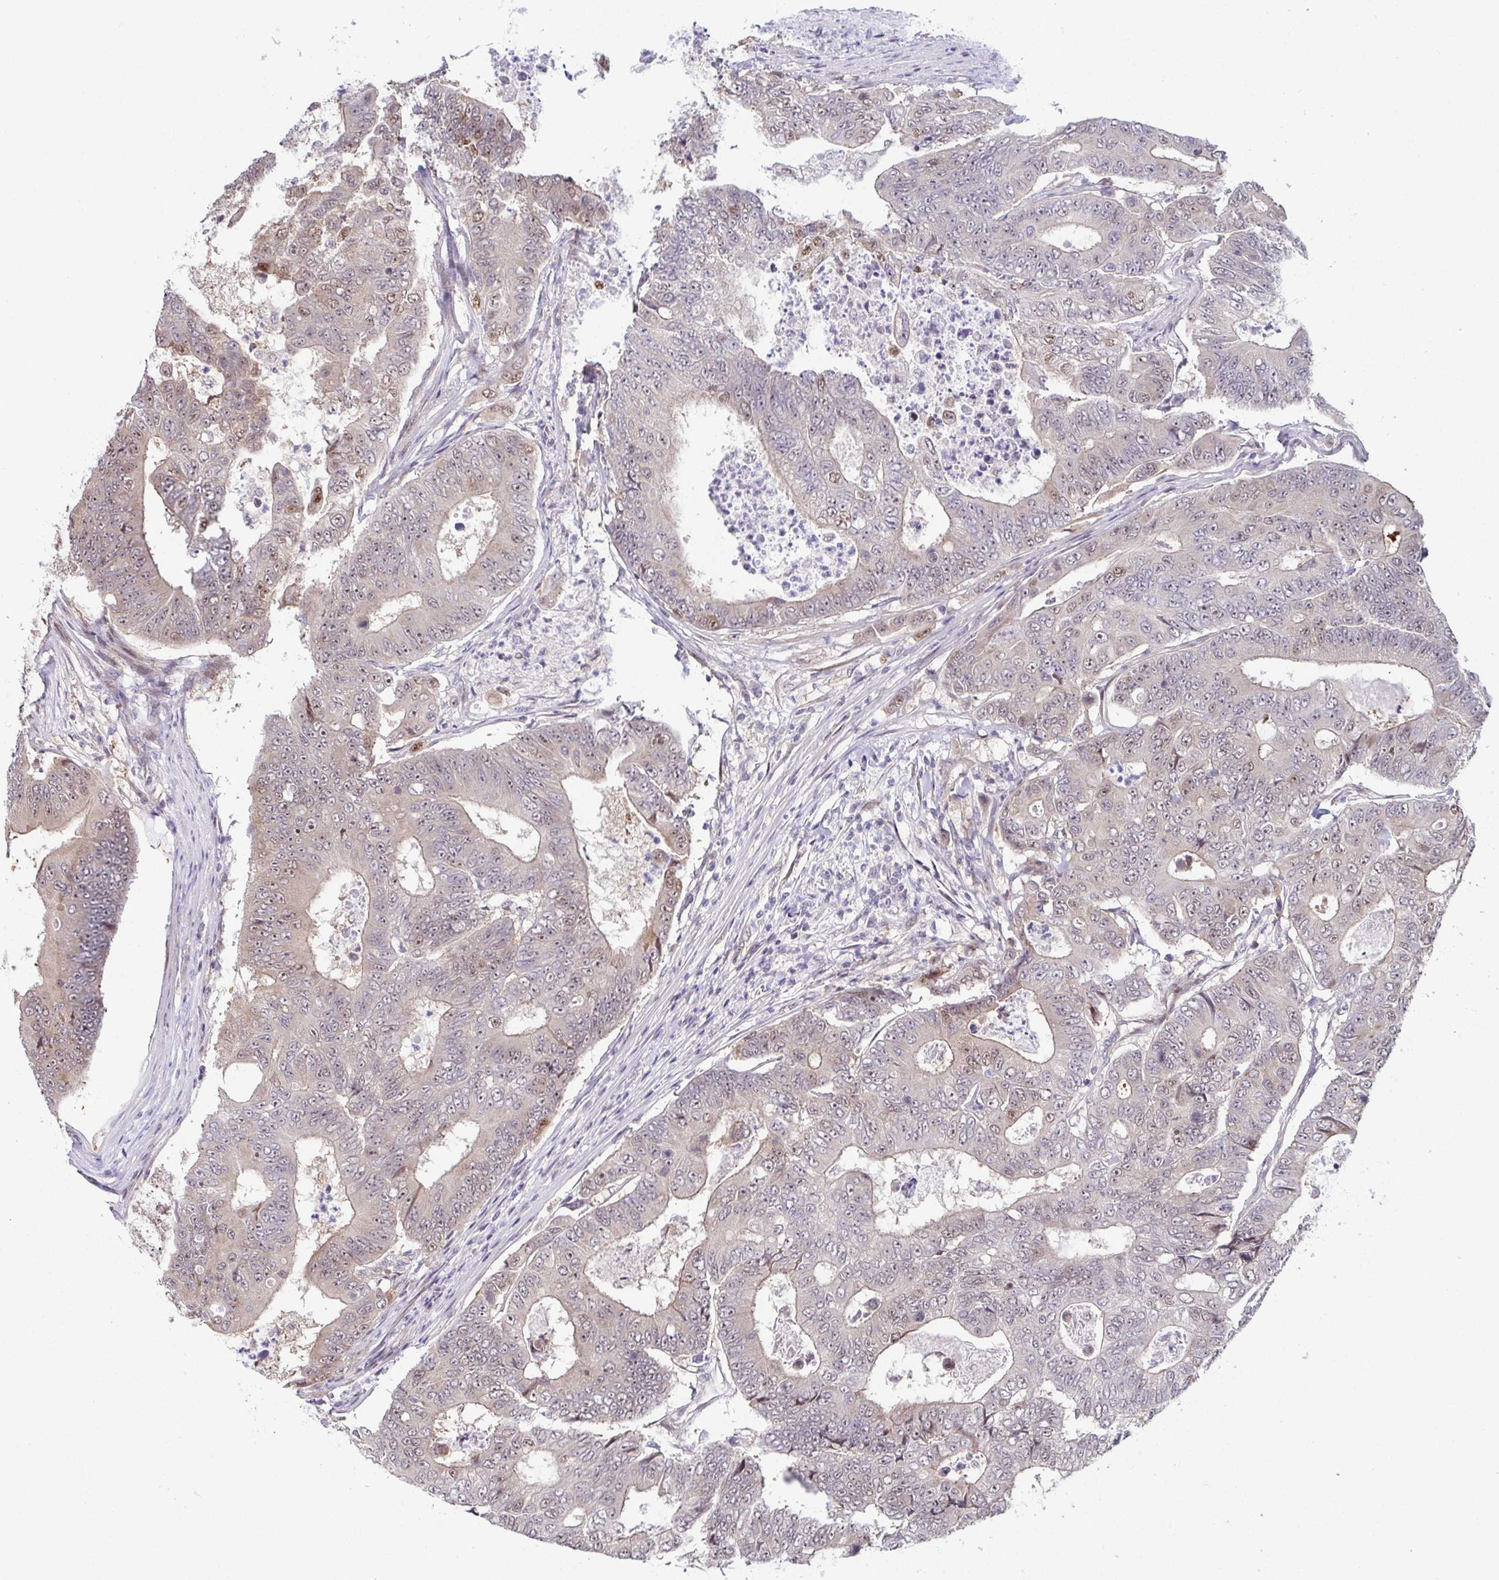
{"staining": {"intensity": "negative", "quantity": "none", "location": "none"}, "tissue": "colorectal cancer", "cell_type": "Tumor cells", "image_type": "cancer", "snomed": [{"axis": "morphology", "description": "Adenocarcinoma, NOS"}, {"axis": "topography", "description": "Colon"}], "caption": "The immunohistochemistry (IHC) photomicrograph has no significant expression in tumor cells of colorectal cancer (adenocarcinoma) tissue.", "gene": "DNAJB1", "patient": {"sex": "female", "age": 48}}